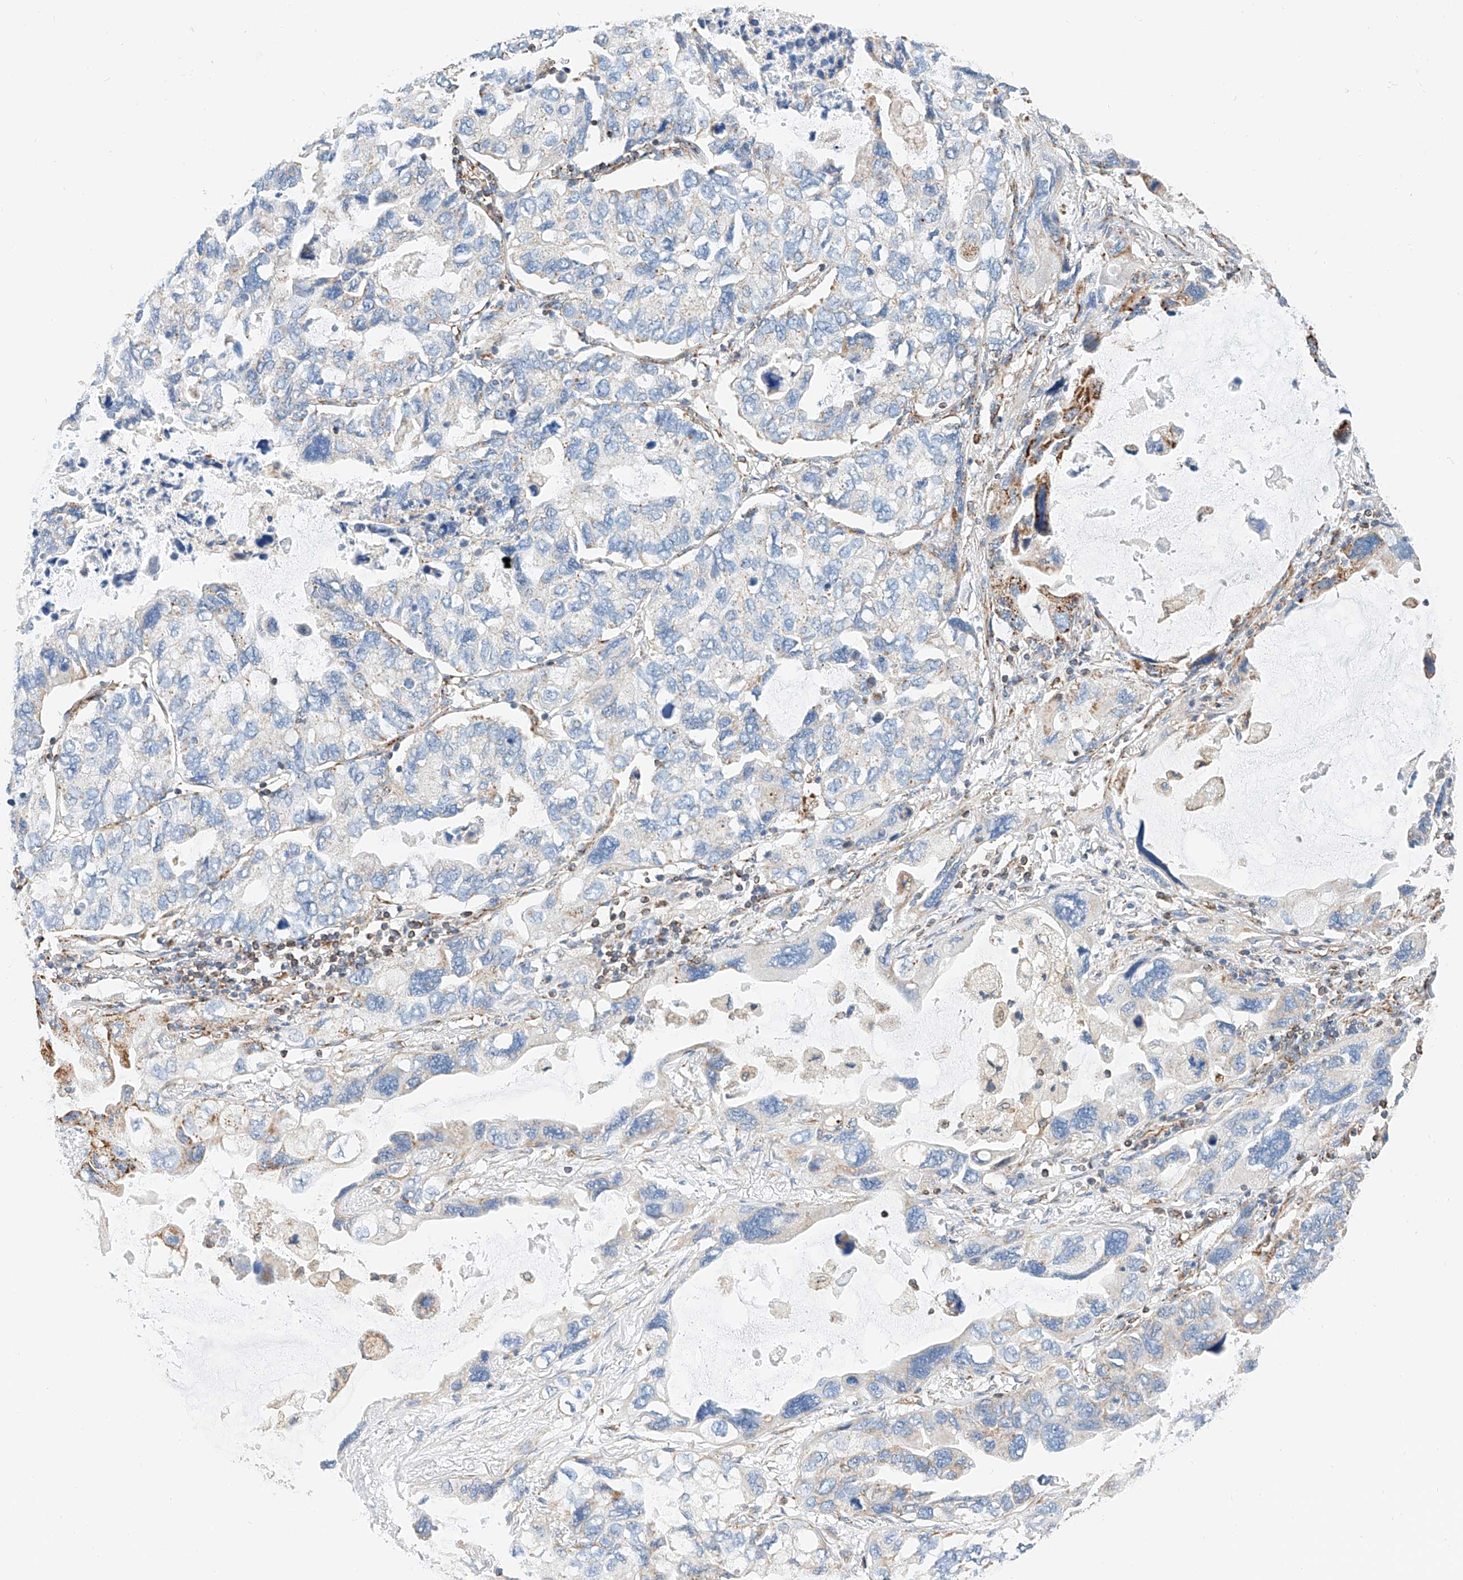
{"staining": {"intensity": "moderate", "quantity": "<25%", "location": "cytoplasmic/membranous"}, "tissue": "lung cancer", "cell_type": "Tumor cells", "image_type": "cancer", "snomed": [{"axis": "morphology", "description": "Squamous cell carcinoma, NOS"}, {"axis": "topography", "description": "Lung"}], "caption": "A histopathology image of lung cancer (squamous cell carcinoma) stained for a protein demonstrates moderate cytoplasmic/membranous brown staining in tumor cells. (Stains: DAB (3,3'-diaminobenzidine) in brown, nuclei in blue, Microscopy: brightfield microscopy at high magnification).", "gene": "NDUFV3", "patient": {"sex": "female", "age": 73}}